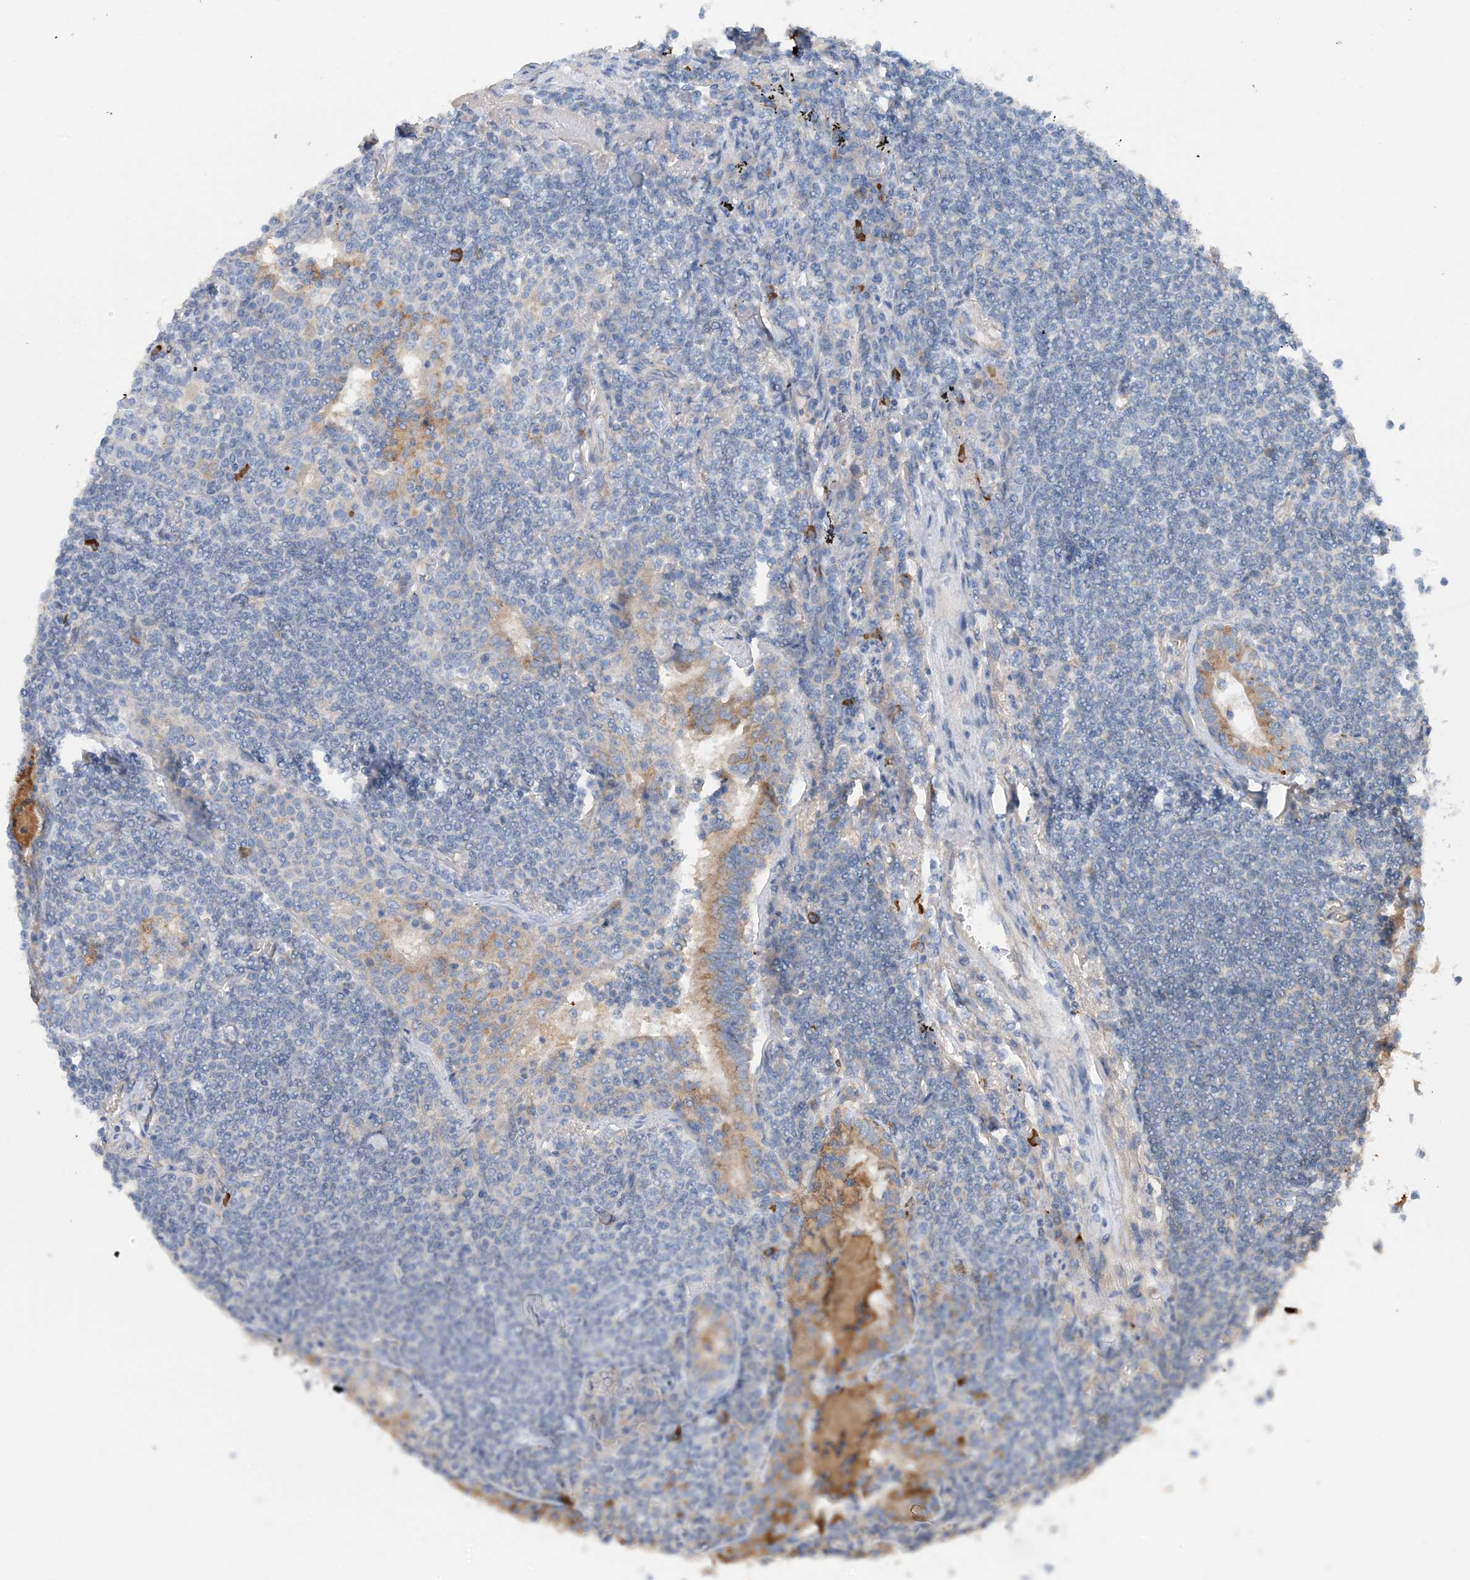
{"staining": {"intensity": "negative", "quantity": "none", "location": "none"}, "tissue": "lymphoma", "cell_type": "Tumor cells", "image_type": "cancer", "snomed": [{"axis": "morphology", "description": "Malignant lymphoma, non-Hodgkin's type, Low grade"}, {"axis": "topography", "description": "Lung"}], "caption": "Protein analysis of low-grade malignant lymphoma, non-Hodgkin's type displays no significant staining in tumor cells.", "gene": "SLC5A11", "patient": {"sex": "female", "age": 71}}